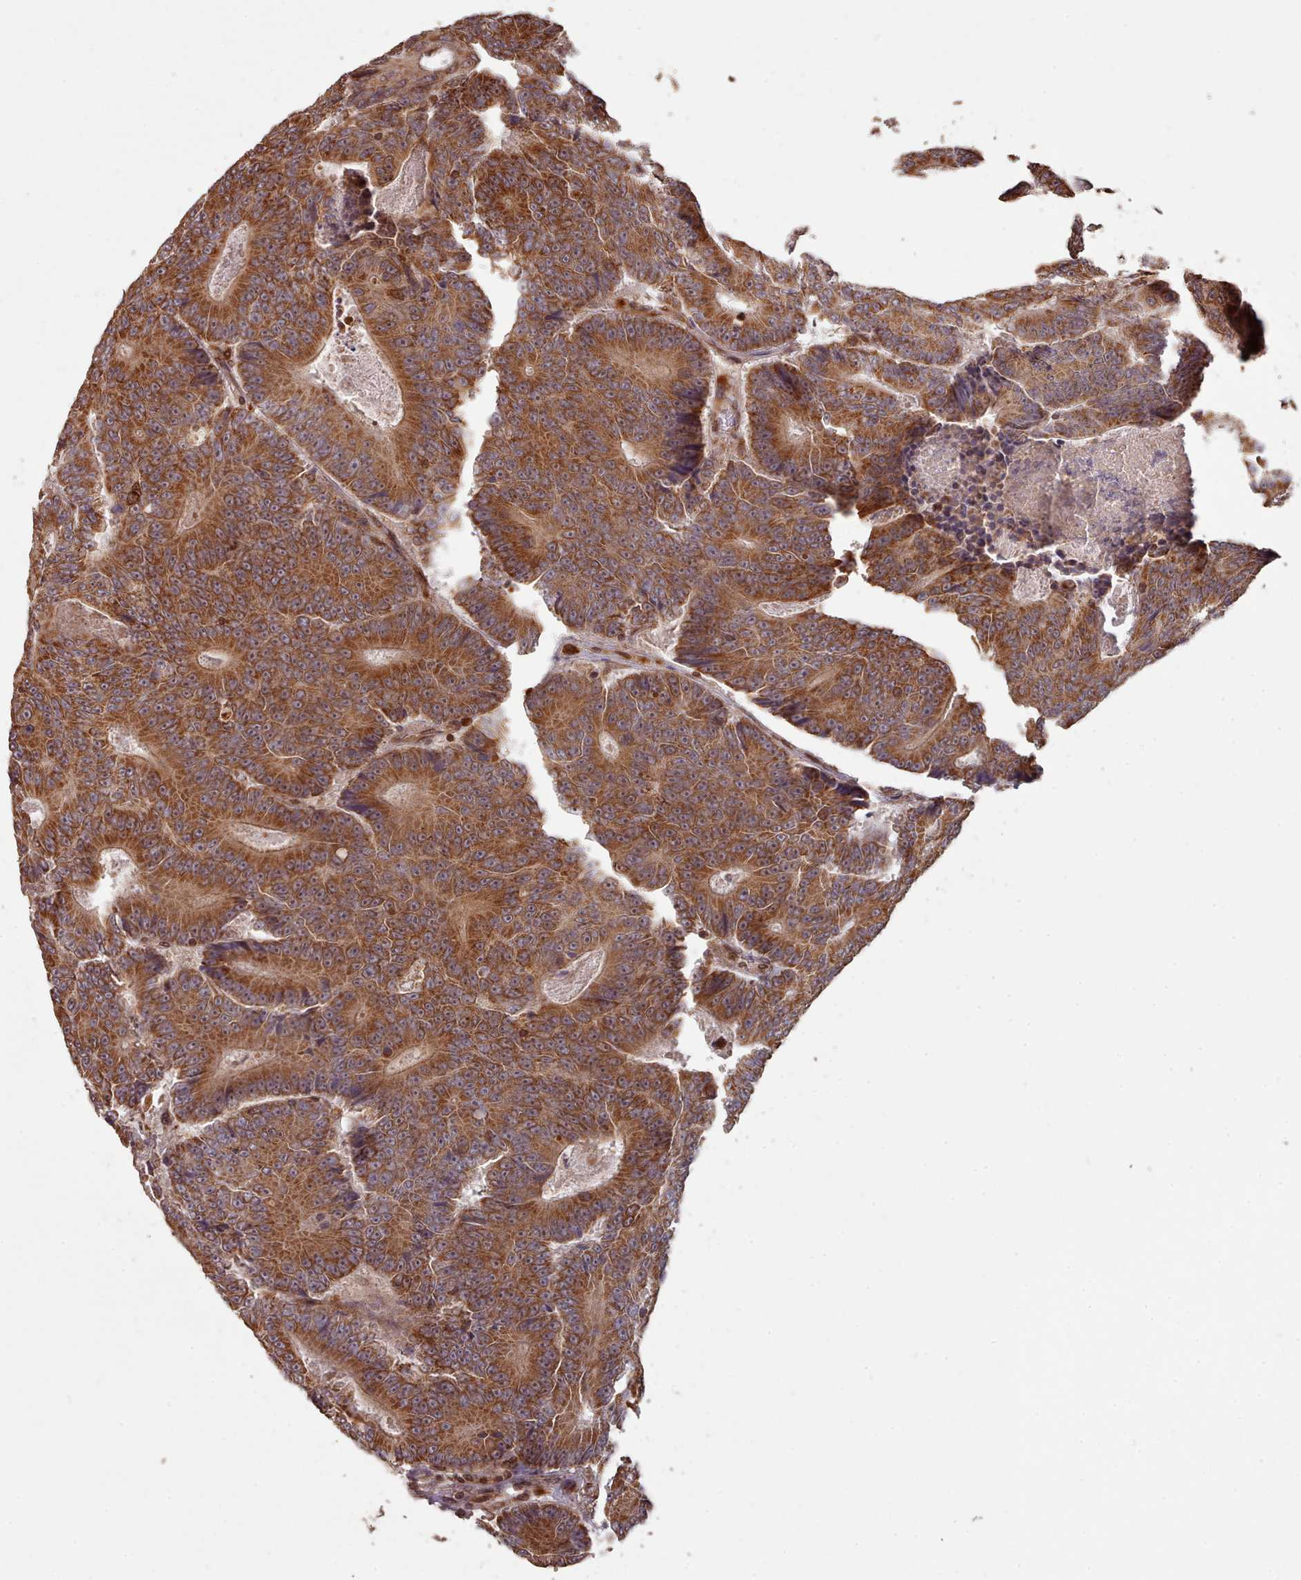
{"staining": {"intensity": "moderate", "quantity": ">75%", "location": "cytoplasmic/membranous,nuclear"}, "tissue": "colorectal cancer", "cell_type": "Tumor cells", "image_type": "cancer", "snomed": [{"axis": "morphology", "description": "Adenocarcinoma, NOS"}, {"axis": "topography", "description": "Colon"}], "caption": "High-power microscopy captured an immunohistochemistry micrograph of colorectal cancer, revealing moderate cytoplasmic/membranous and nuclear positivity in approximately >75% of tumor cells.", "gene": "TOR1AIP1", "patient": {"sex": "male", "age": 83}}